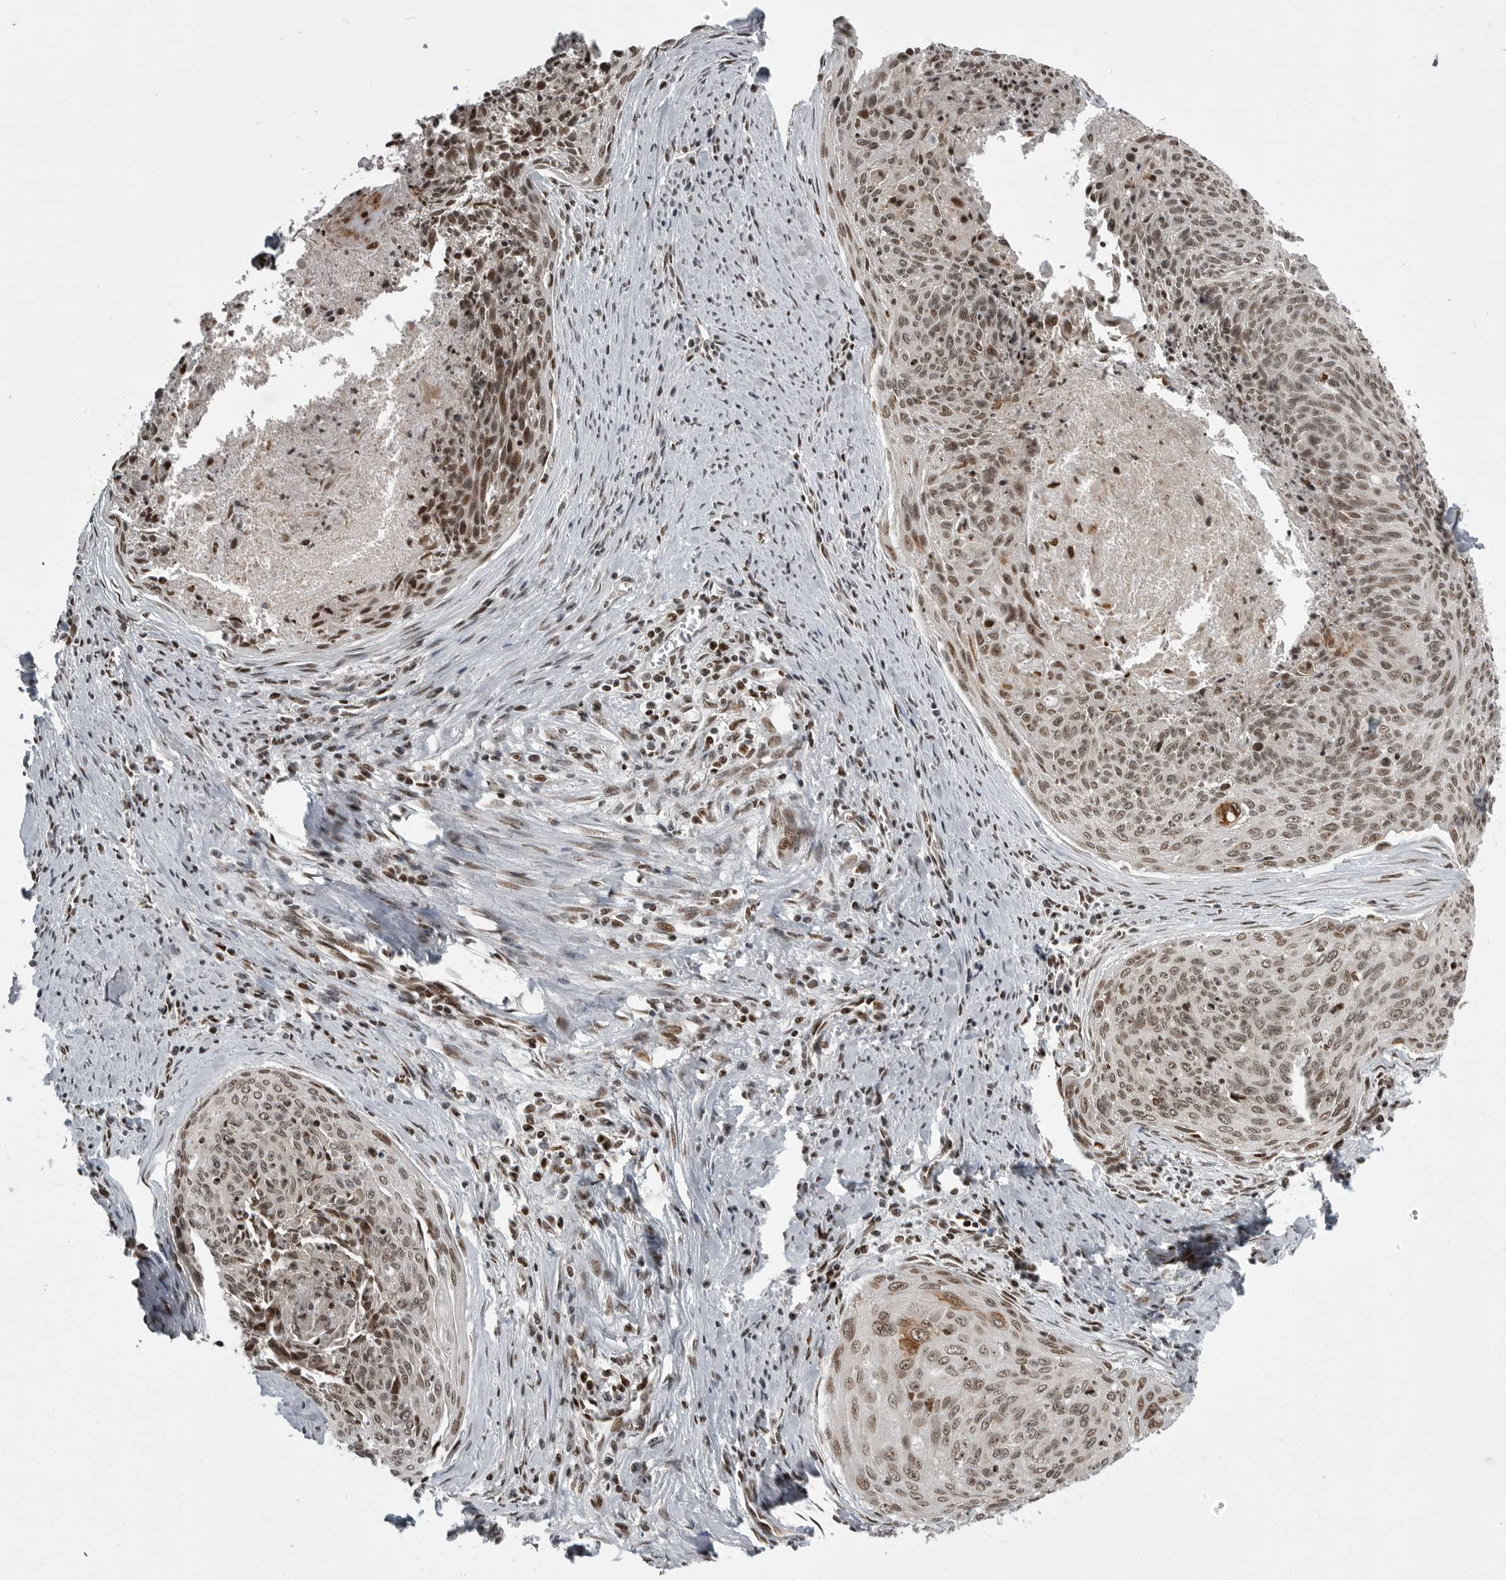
{"staining": {"intensity": "moderate", "quantity": ">75%", "location": "nuclear"}, "tissue": "cervical cancer", "cell_type": "Tumor cells", "image_type": "cancer", "snomed": [{"axis": "morphology", "description": "Squamous cell carcinoma, NOS"}, {"axis": "topography", "description": "Cervix"}], "caption": "Cervical squamous cell carcinoma tissue exhibits moderate nuclear positivity in about >75% of tumor cells, visualized by immunohistochemistry.", "gene": "YAF2", "patient": {"sex": "female", "age": 55}}